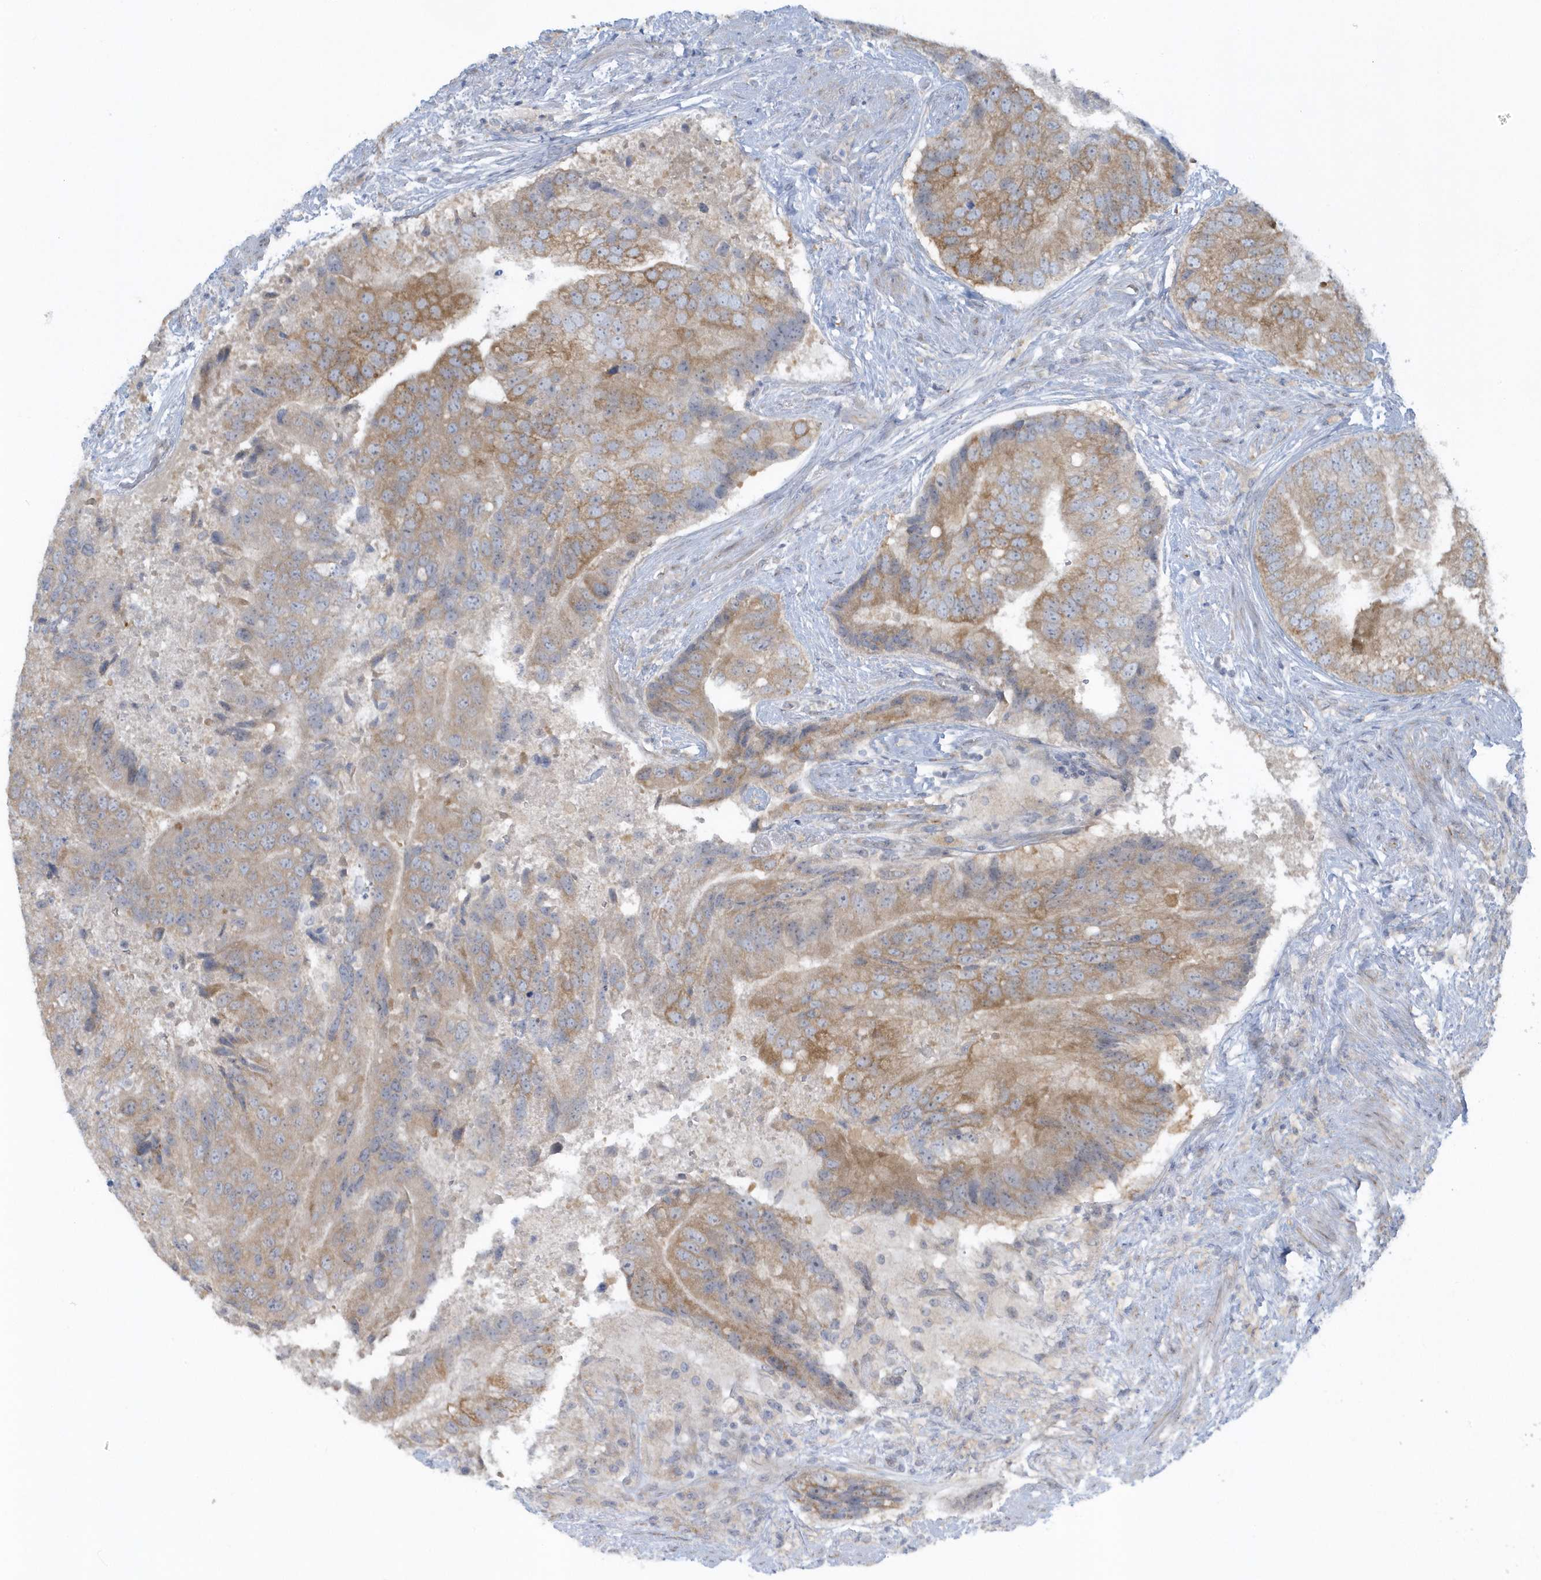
{"staining": {"intensity": "moderate", "quantity": "<25%", "location": "cytoplasmic/membranous"}, "tissue": "prostate cancer", "cell_type": "Tumor cells", "image_type": "cancer", "snomed": [{"axis": "morphology", "description": "Adenocarcinoma, High grade"}, {"axis": "topography", "description": "Prostate"}], "caption": "Human prostate cancer stained with a brown dye demonstrates moderate cytoplasmic/membranous positive expression in about <25% of tumor cells.", "gene": "SCN3A", "patient": {"sex": "male", "age": 70}}